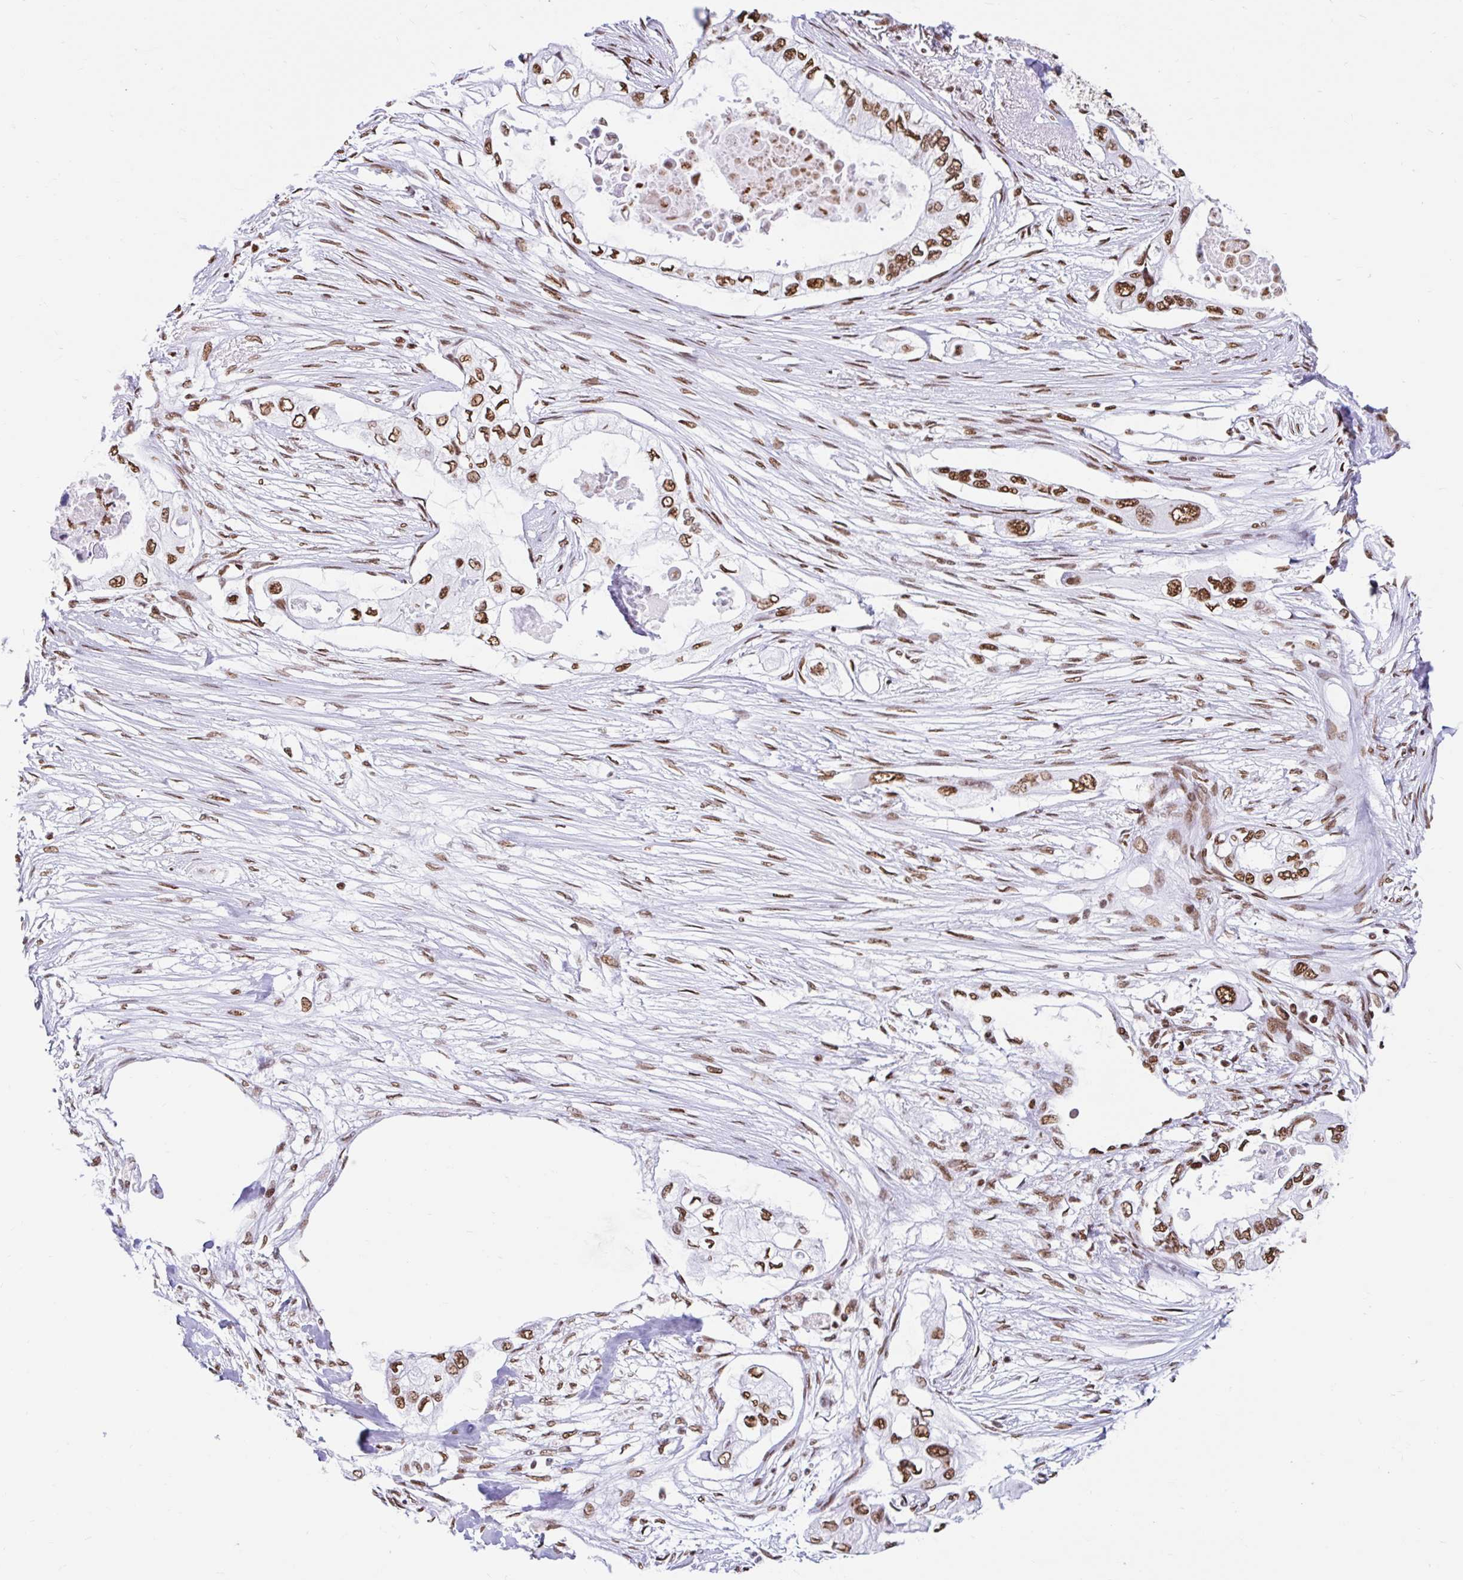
{"staining": {"intensity": "strong", "quantity": ">75%", "location": "nuclear"}, "tissue": "pancreatic cancer", "cell_type": "Tumor cells", "image_type": "cancer", "snomed": [{"axis": "morphology", "description": "Adenocarcinoma, NOS"}, {"axis": "topography", "description": "Pancreas"}], "caption": "Human pancreatic adenocarcinoma stained for a protein (brown) demonstrates strong nuclear positive positivity in about >75% of tumor cells.", "gene": "KHDRBS1", "patient": {"sex": "female", "age": 63}}